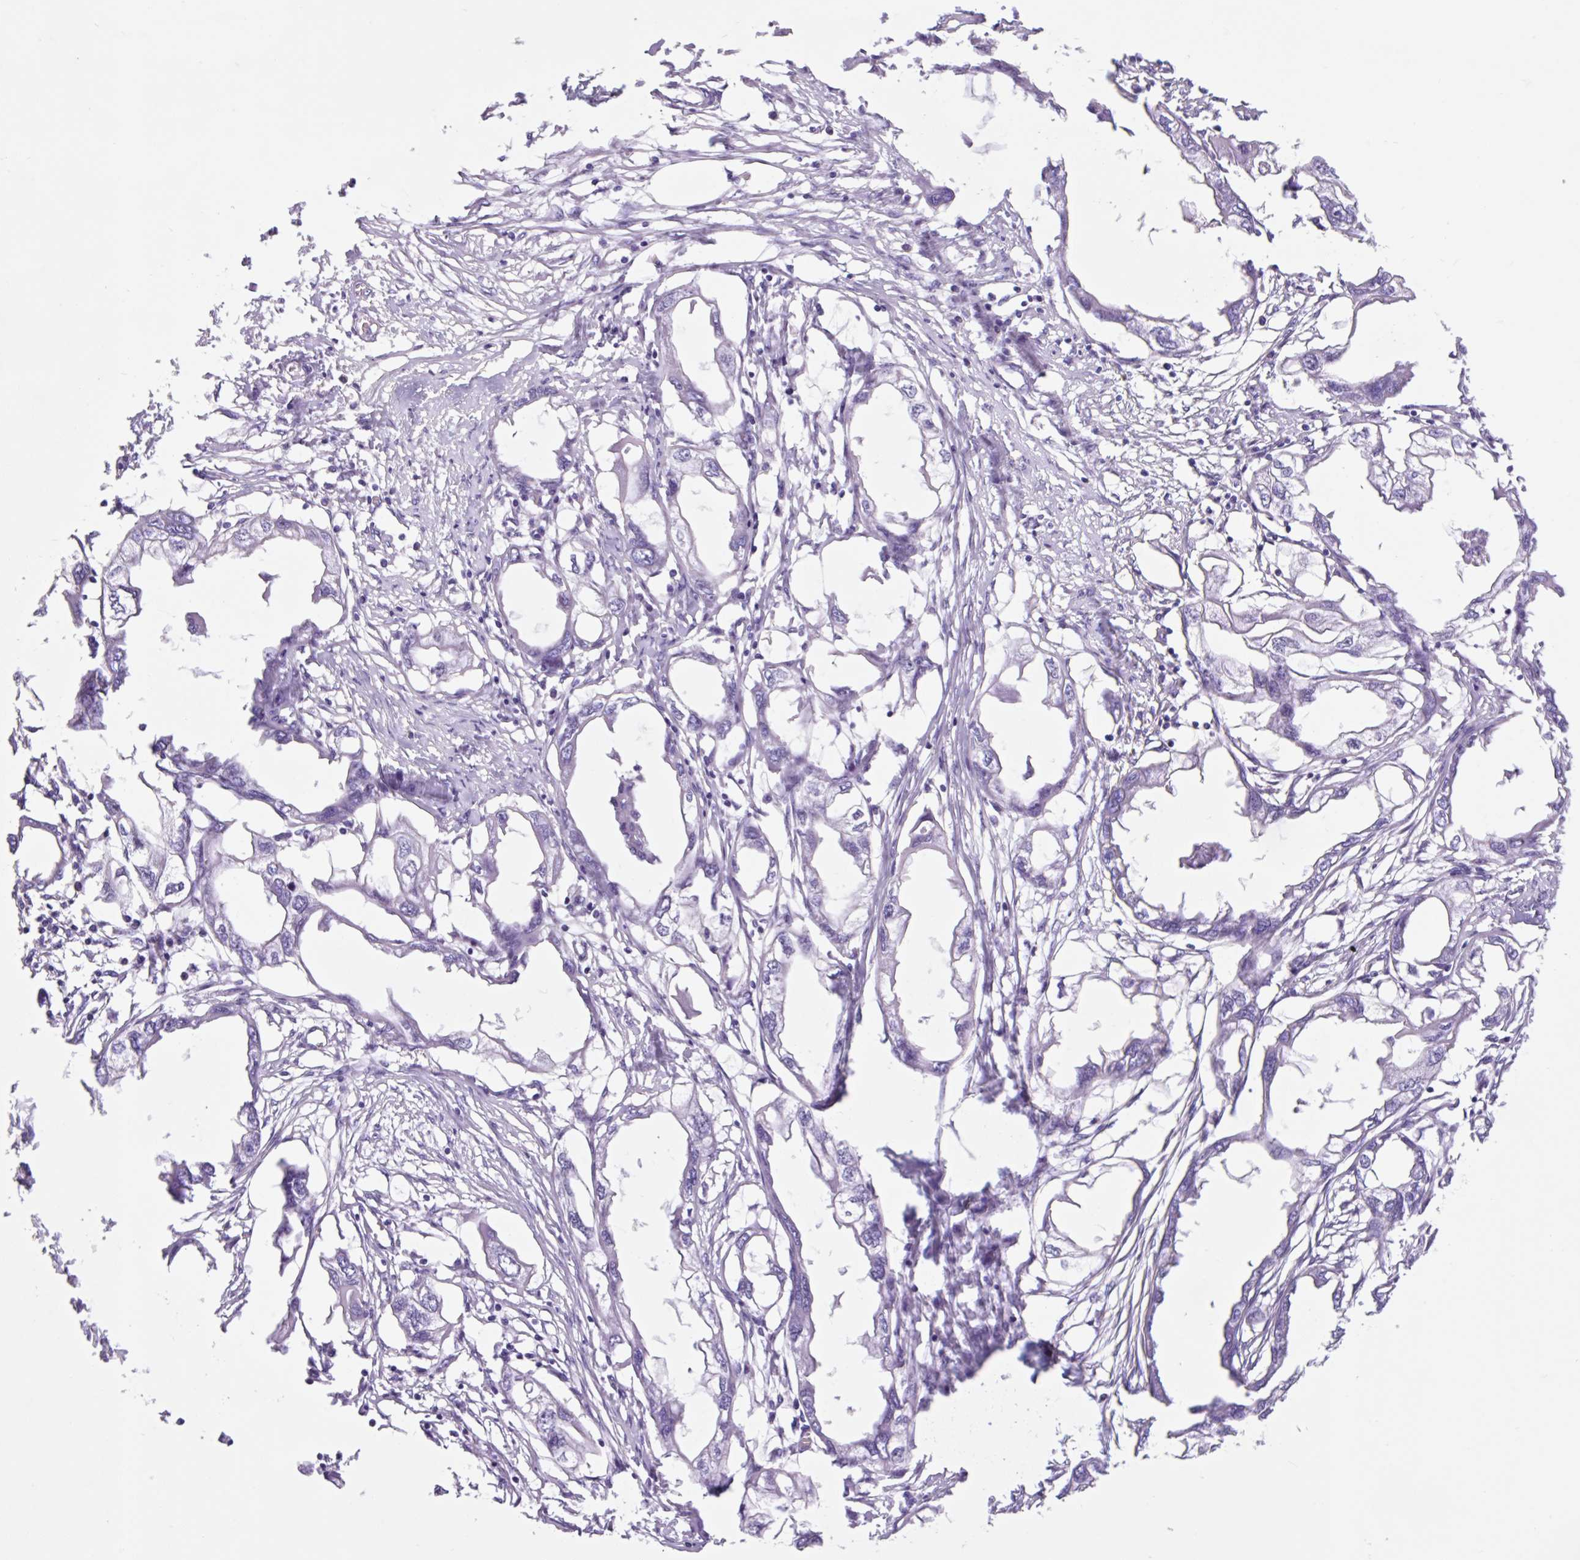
{"staining": {"intensity": "negative", "quantity": "none", "location": "none"}, "tissue": "endometrial cancer", "cell_type": "Tumor cells", "image_type": "cancer", "snomed": [{"axis": "morphology", "description": "Adenocarcinoma, NOS"}, {"axis": "morphology", "description": "Adenocarcinoma, metastatic, NOS"}, {"axis": "topography", "description": "Adipose tissue"}, {"axis": "topography", "description": "Endometrium"}], "caption": "The histopathology image exhibits no significant positivity in tumor cells of endometrial metastatic adenocarcinoma.", "gene": "VPREB1", "patient": {"sex": "female", "age": 67}}